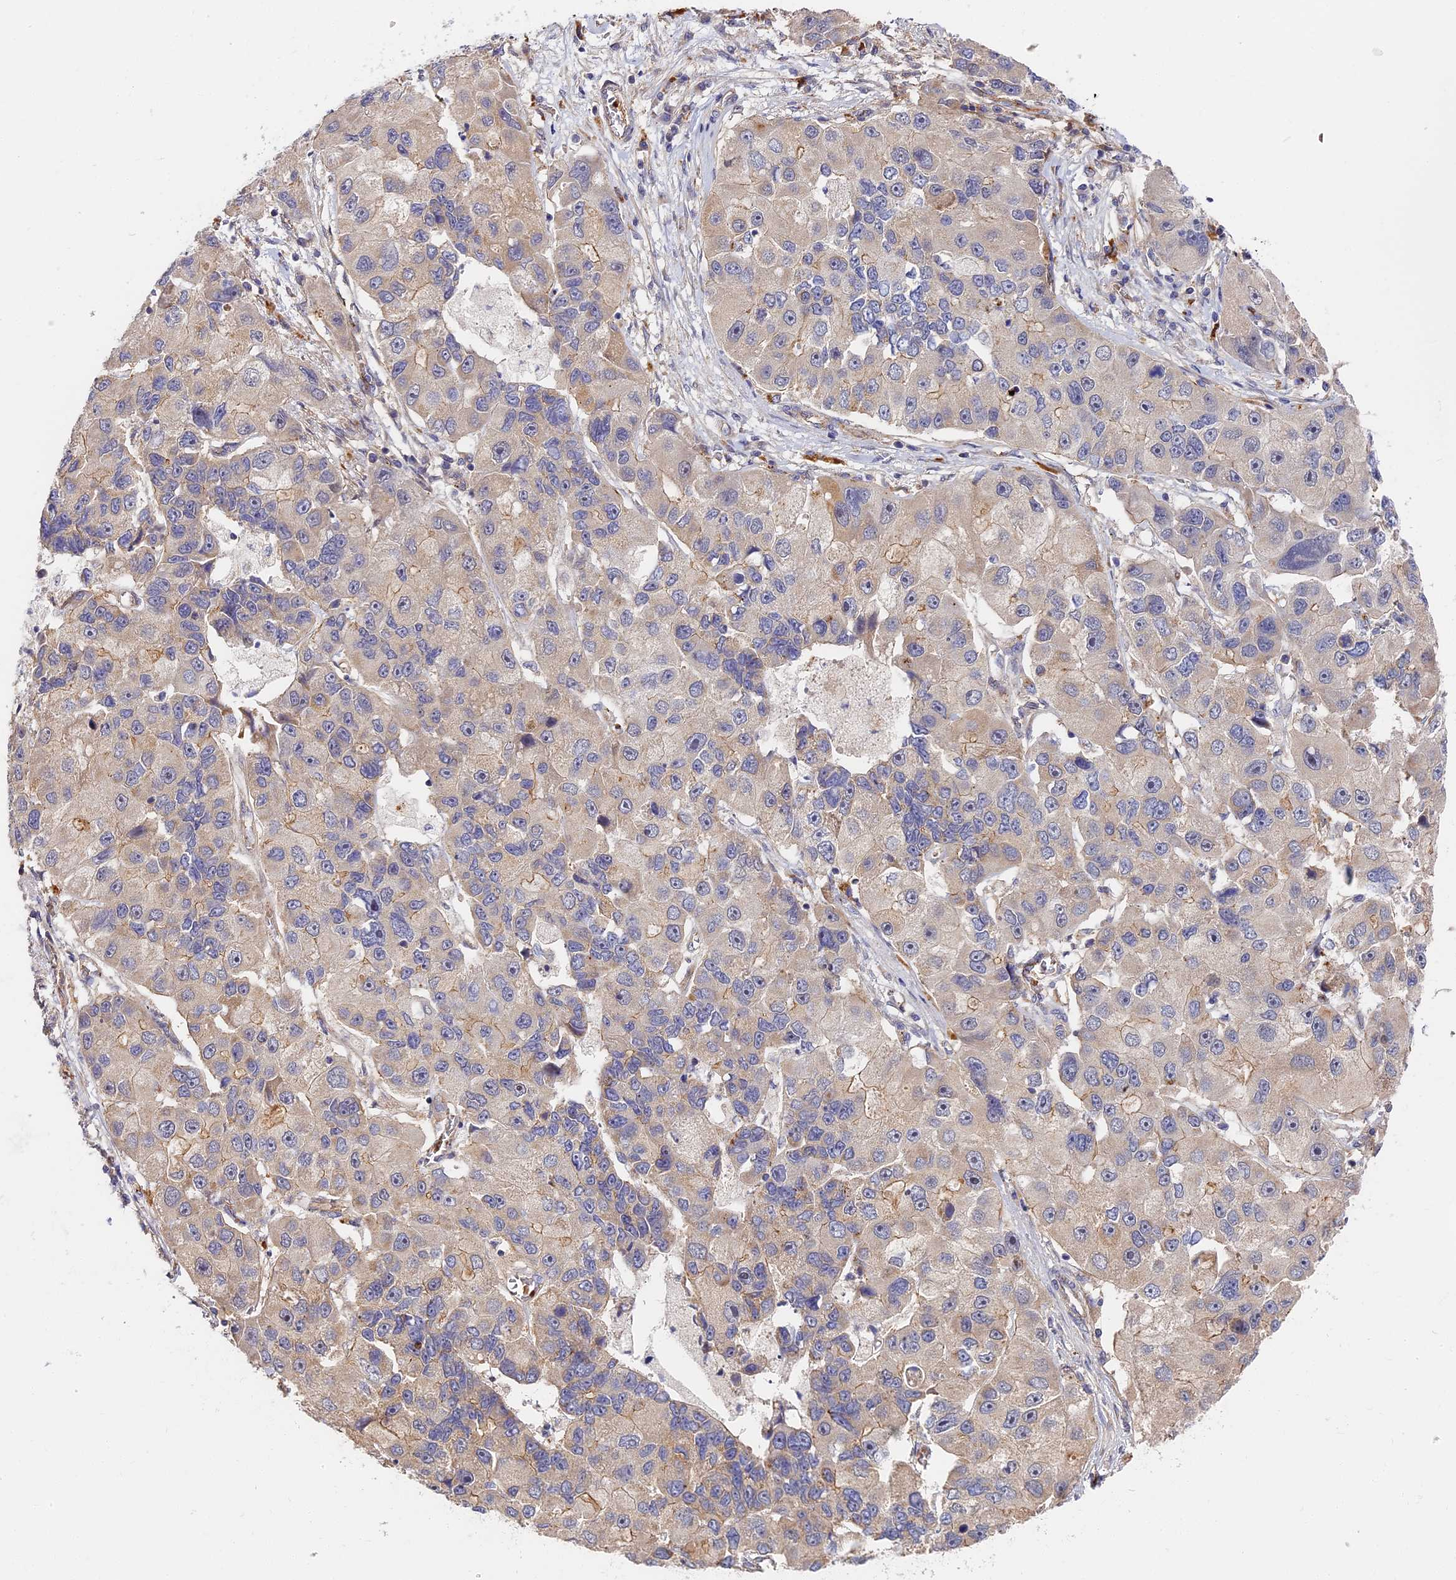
{"staining": {"intensity": "weak", "quantity": "<25%", "location": "cytoplasmic/membranous"}, "tissue": "lung cancer", "cell_type": "Tumor cells", "image_type": "cancer", "snomed": [{"axis": "morphology", "description": "Adenocarcinoma, NOS"}, {"axis": "topography", "description": "Lung"}], "caption": "Protein analysis of adenocarcinoma (lung) reveals no significant expression in tumor cells.", "gene": "MISP3", "patient": {"sex": "female", "age": 54}}